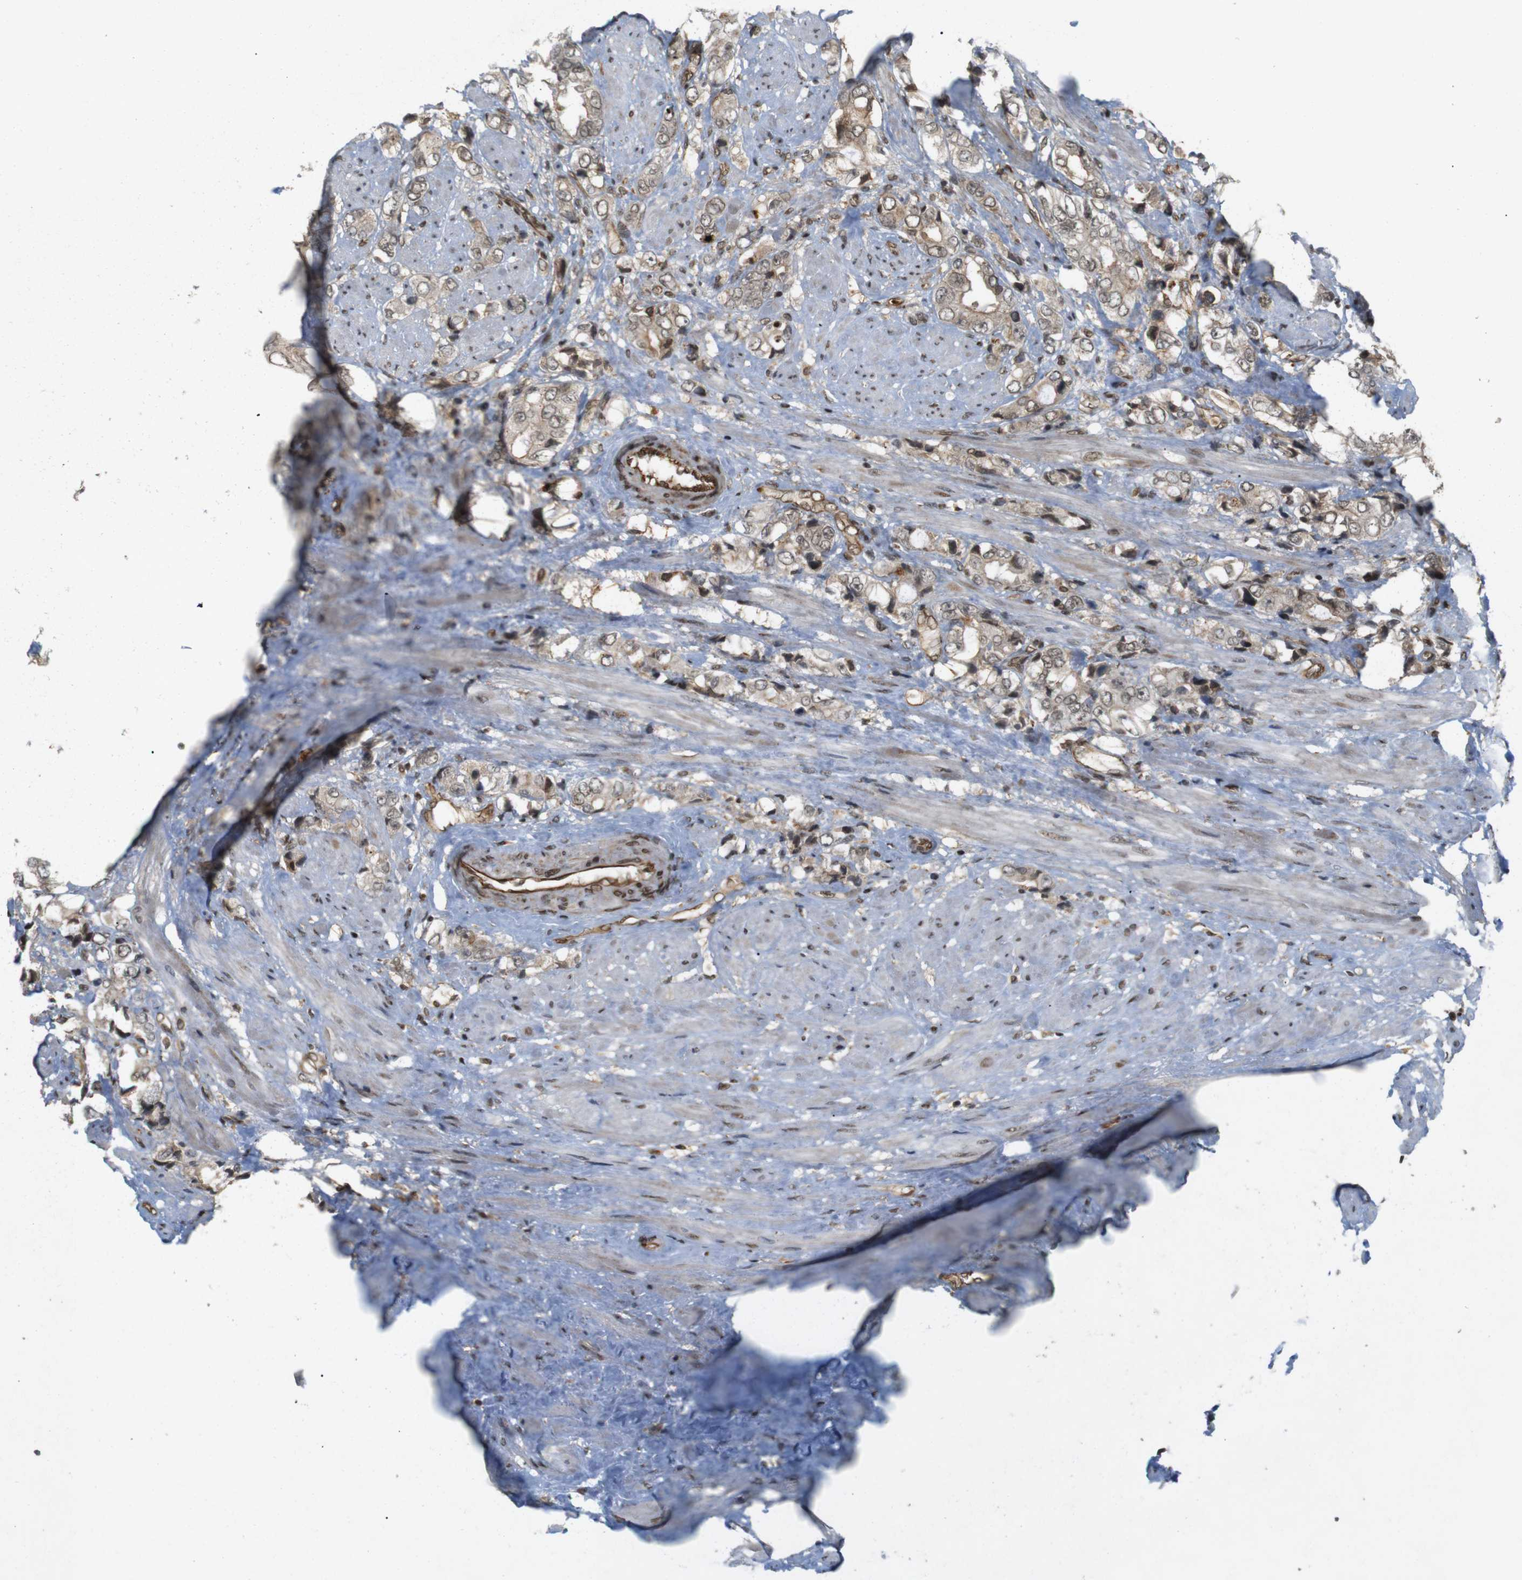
{"staining": {"intensity": "moderate", "quantity": ">75%", "location": "cytoplasmic/membranous,nuclear"}, "tissue": "prostate cancer", "cell_type": "Tumor cells", "image_type": "cancer", "snomed": [{"axis": "morphology", "description": "Adenocarcinoma, High grade"}, {"axis": "topography", "description": "Prostate"}], "caption": "IHC histopathology image of neoplastic tissue: human prostate cancer stained using immunohistochemistry (IHC) displays medium levels of moderate protein expression localized specifically in the cytoplasmic/membranous and nuclear of tumor cells, appearing as a cytoplasmic/membranous and nuclear brown color.", "gene": "SP2", "patient": {"sex": "male", "age": 61}}